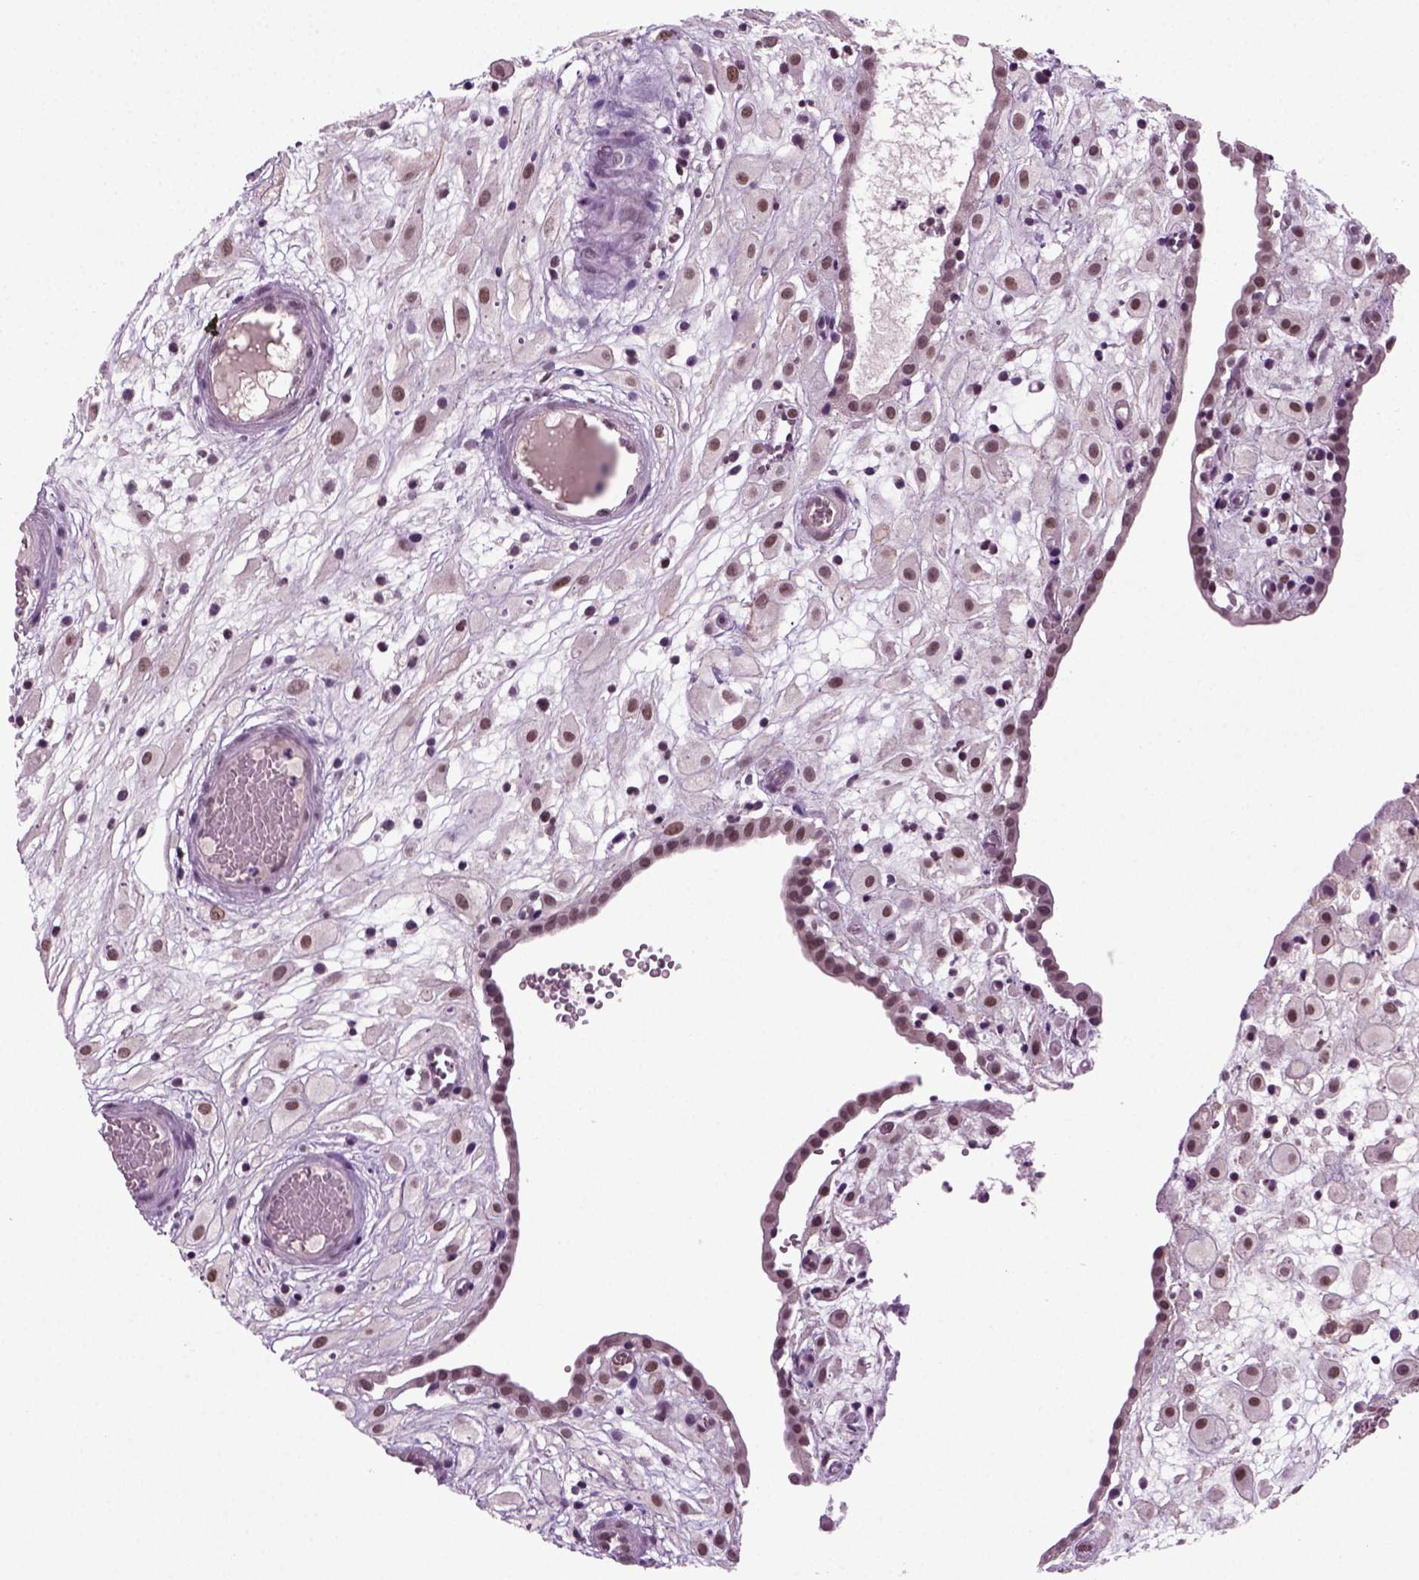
{"staining": {"intensity": "moderate", "quantity": "25%-75%", "location": "nuclear"}, "tissue": "placenta", "cell_type": "Decidual cells", "image_type": "normal", "snomed": [{"axis": "morphology", "description": "Normal tissue, NOS"}, {"axis": "topography", "description": "Placenta"}], "caption": "The image displays staining of normal placenta, revealing moderate nuclear protein staining (brown color) within decidual cells. (DAB IHC, brown staining for protein, blue staining for nuclei).", "gene": "RCOR3", "patient": {"sex": "female", "age": 24}}